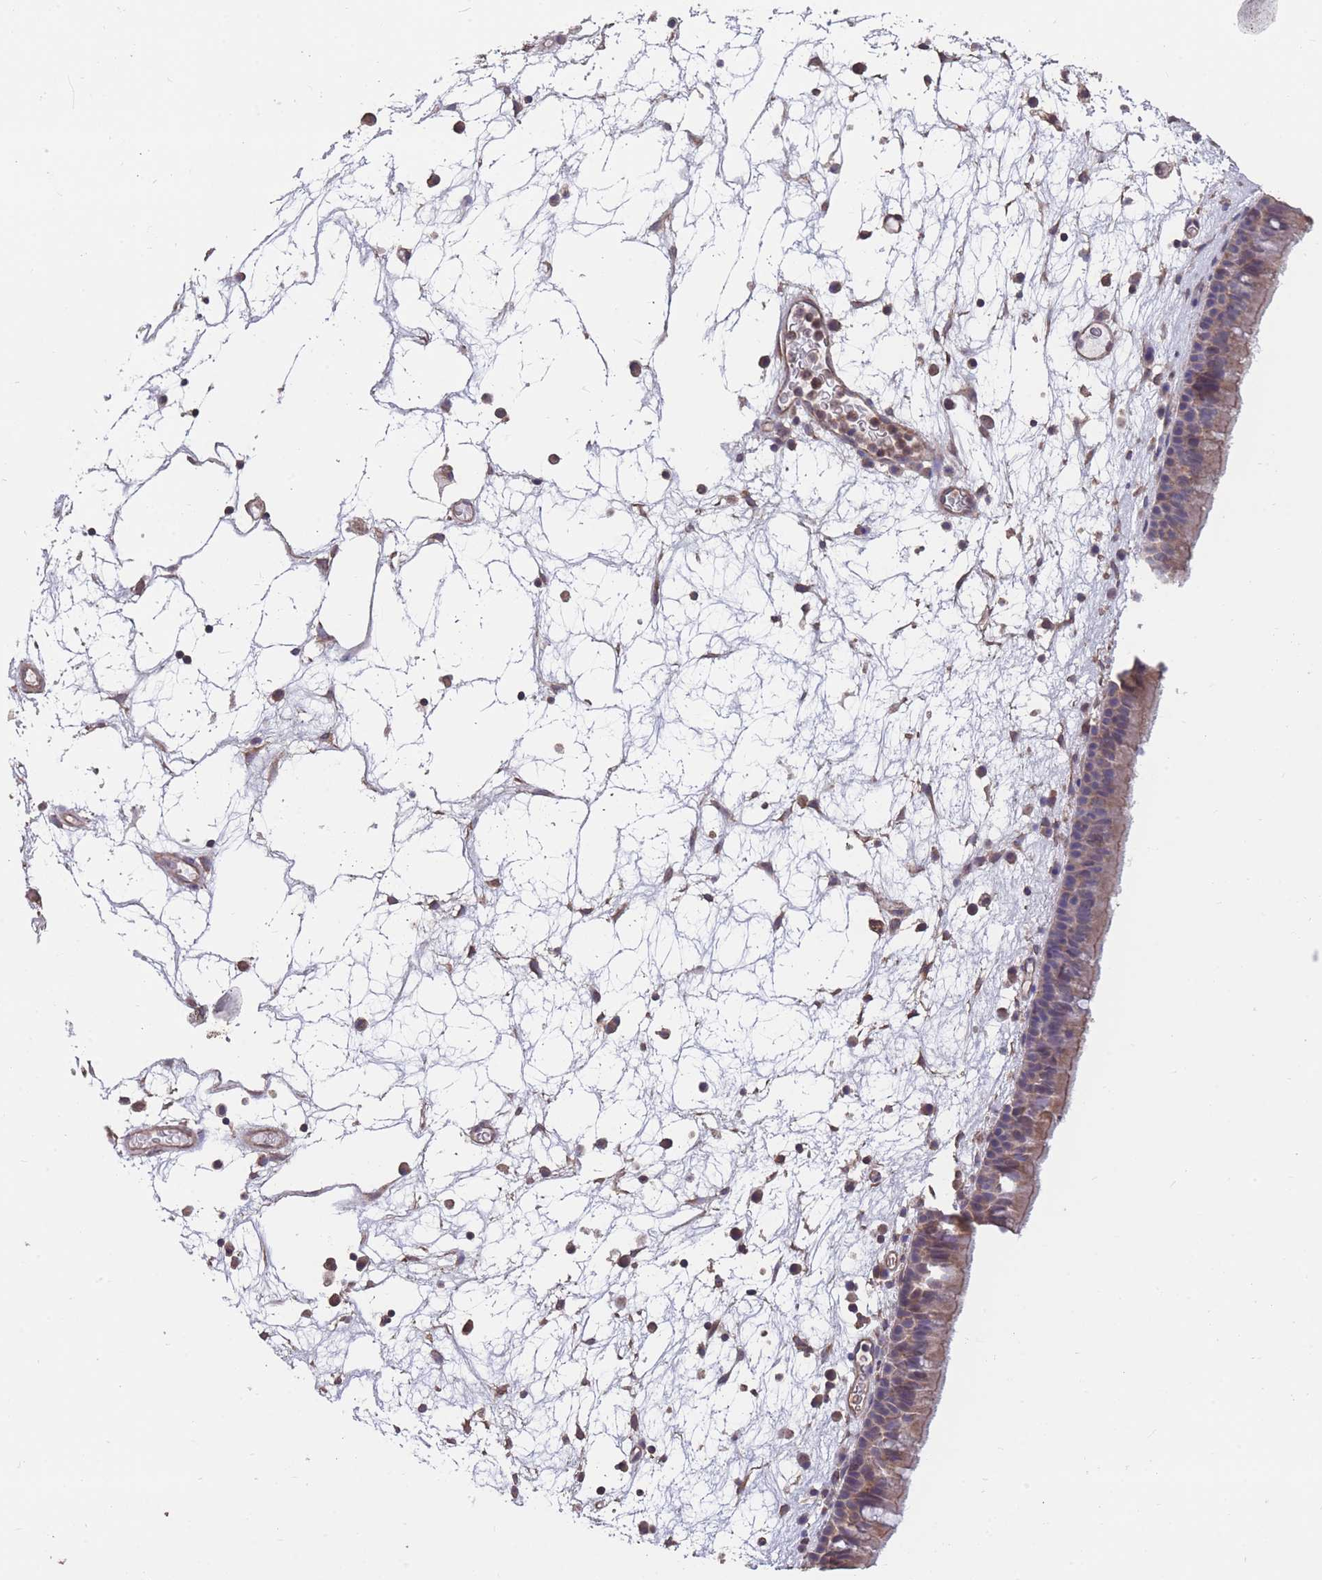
{"staining": {"intensity": "moderate", "quantity": "<25%", "location": "cytoplasmic/membranous"}, "tissue": "nasopharynx", "cell_type": "Respiratory epithelial cells", "image_type": "normal", "snomed": [{"axis": "morphology", "description": "Normal tissue, NOS"}, {"axis": "morphology", "description": "Inflammation, NOS"}, {"axis": "morphology", "description": "Malignant melanoma, Metastatic site"}, {"axis": "topography", "description": "Nasopharynx"}], "caption": "Protein staining displays moderate cytoplasmic/membranous staining in about <25% of respiratory epithelial cells in unremarkable nasopharynx.", "gene": "NUDT21", "patient": {"sex": "male", "age": 70}}